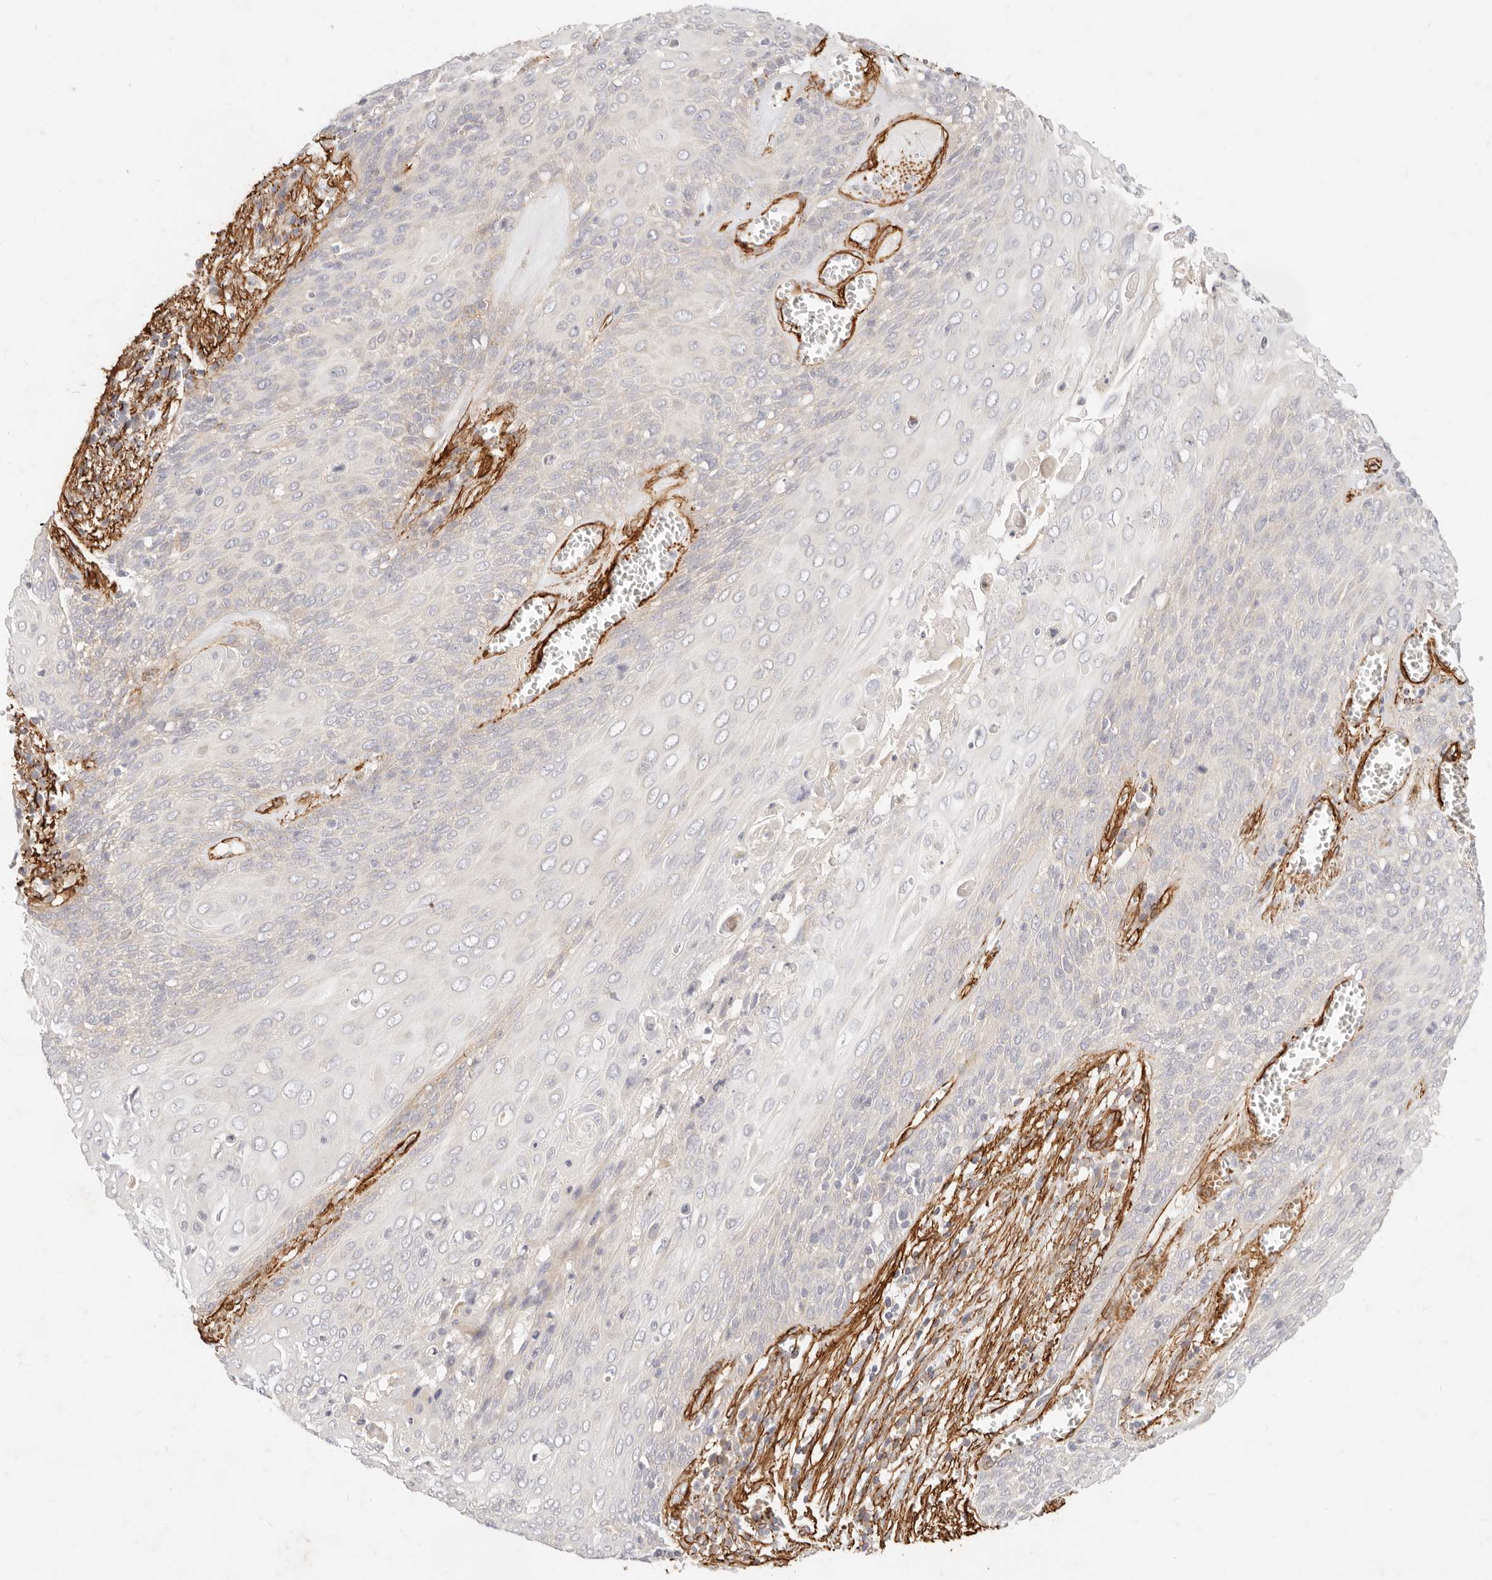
{"staining": {"intensity": "negative", "quantity": "none", "location": "none"}, "tissue": "cervical cancer", "cell_type": "Tumor cells", "image_type": "cancer", "snomed": [{"axis": "morphology", "description": "Squamous cell carcinoma, NOS"}, {"axis": "topography", "description": "Cervix"}], "caption": "Immunohistochemistry of human cervical cancer (squamous cell carcinoma) displays no positivity in tumor cells. (Immunohistochemistry, brightfield microscopy, high magnification).", "gene": "TMTC2", "patient": {"sex": "female", "age": 39}}